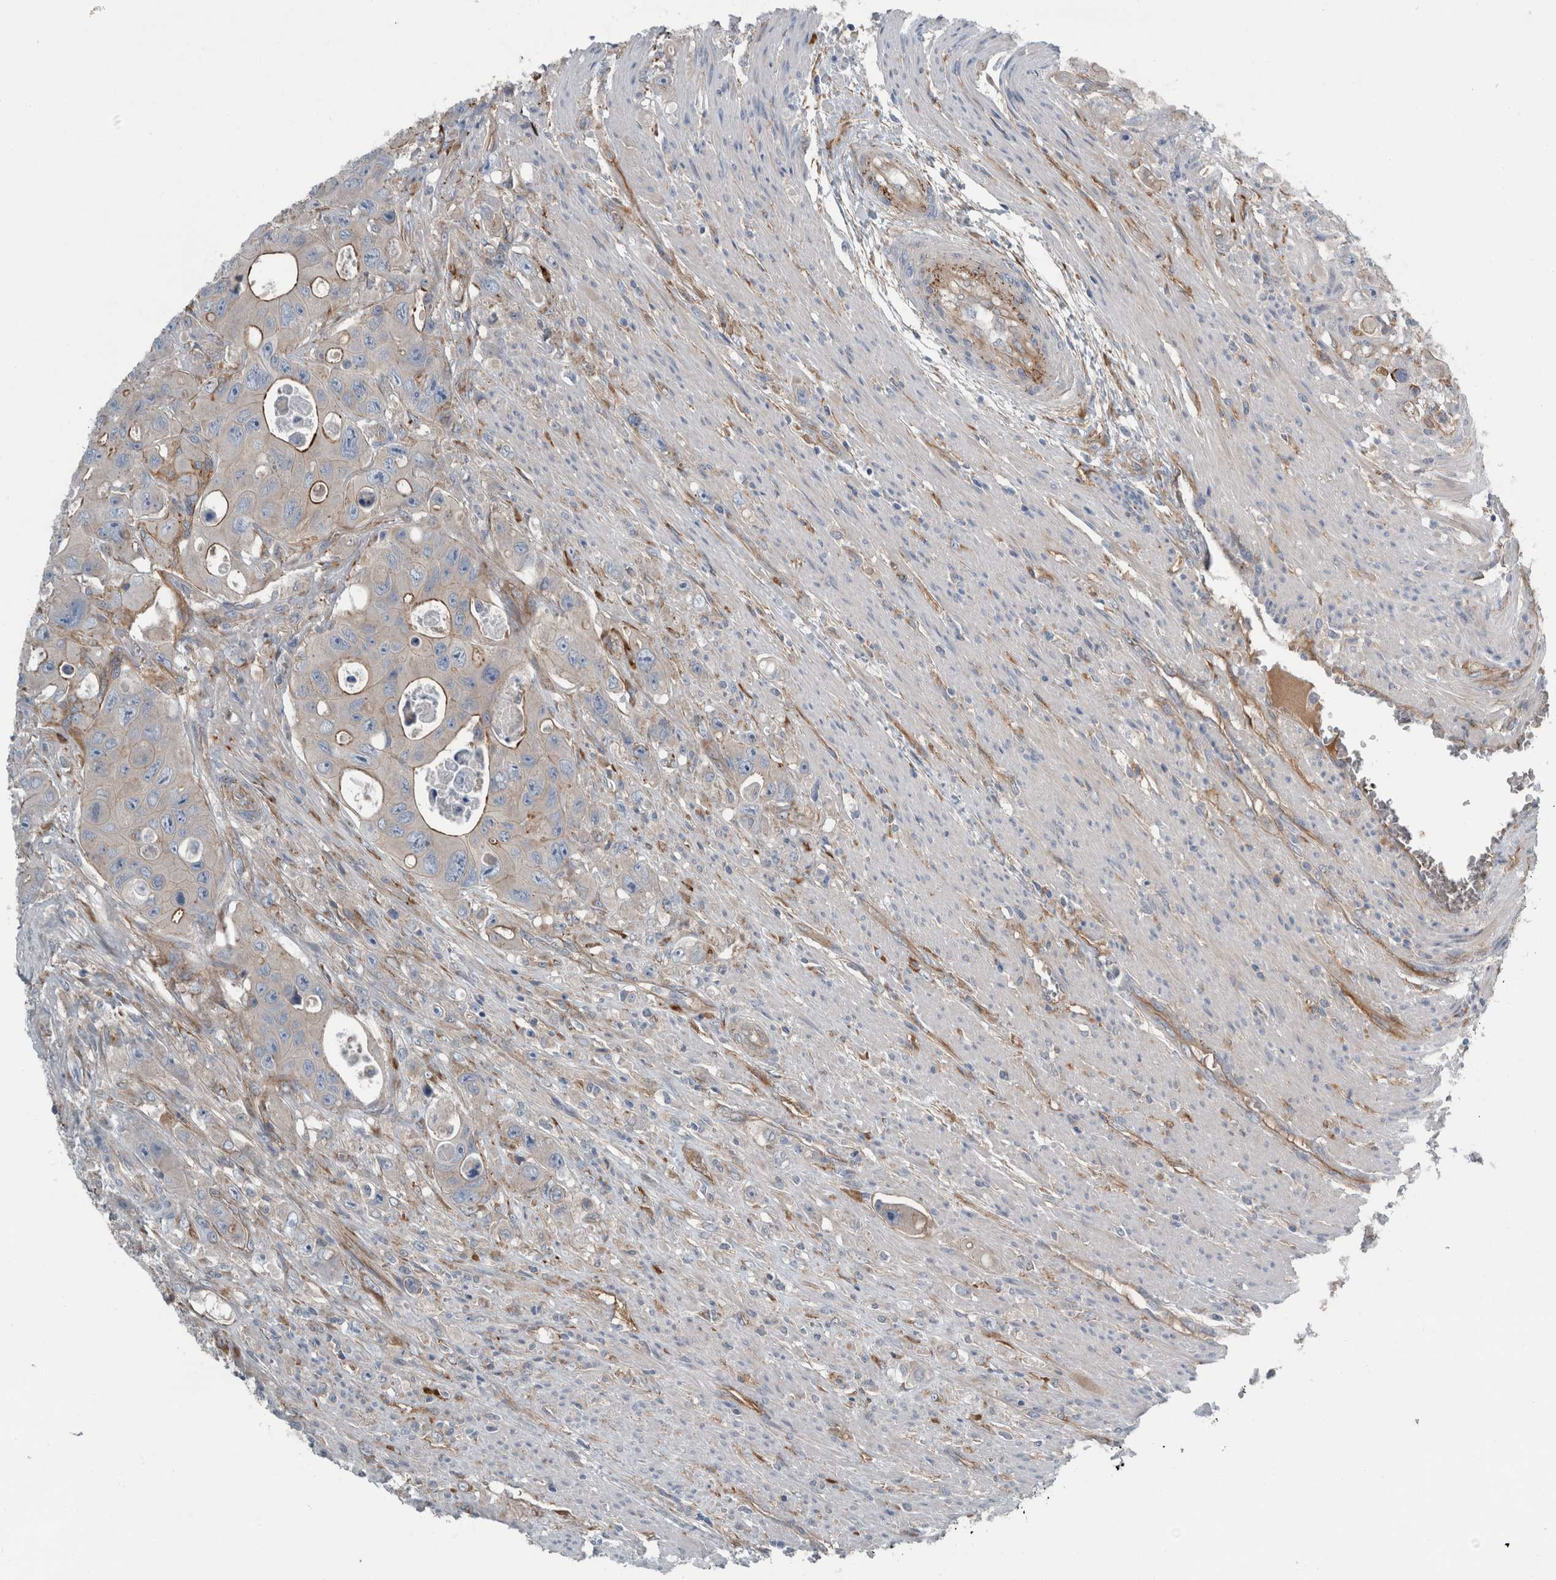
{"staining": {"intensity": "strong", "quantity": "<25%", "location": "cytoplasmic/membranous"}, "tissue": "colorectal cancer", "cell_type": "Tumor cells", "image_type": "cancer", "snomed": [{"axis": "morphology", "description": "Adenocarcinoma, NOS"}, {"axis": "topography", "description": "Colon"}], "caption": "About <25% of tumor cells in colorectal adenocarcinoma display strong cytoplasmic/membranous protein positivity as visualized by brown immunohistochemical staining.", "gene": "GLT8D2", "patient": {"sex": "female", "age": 46}}